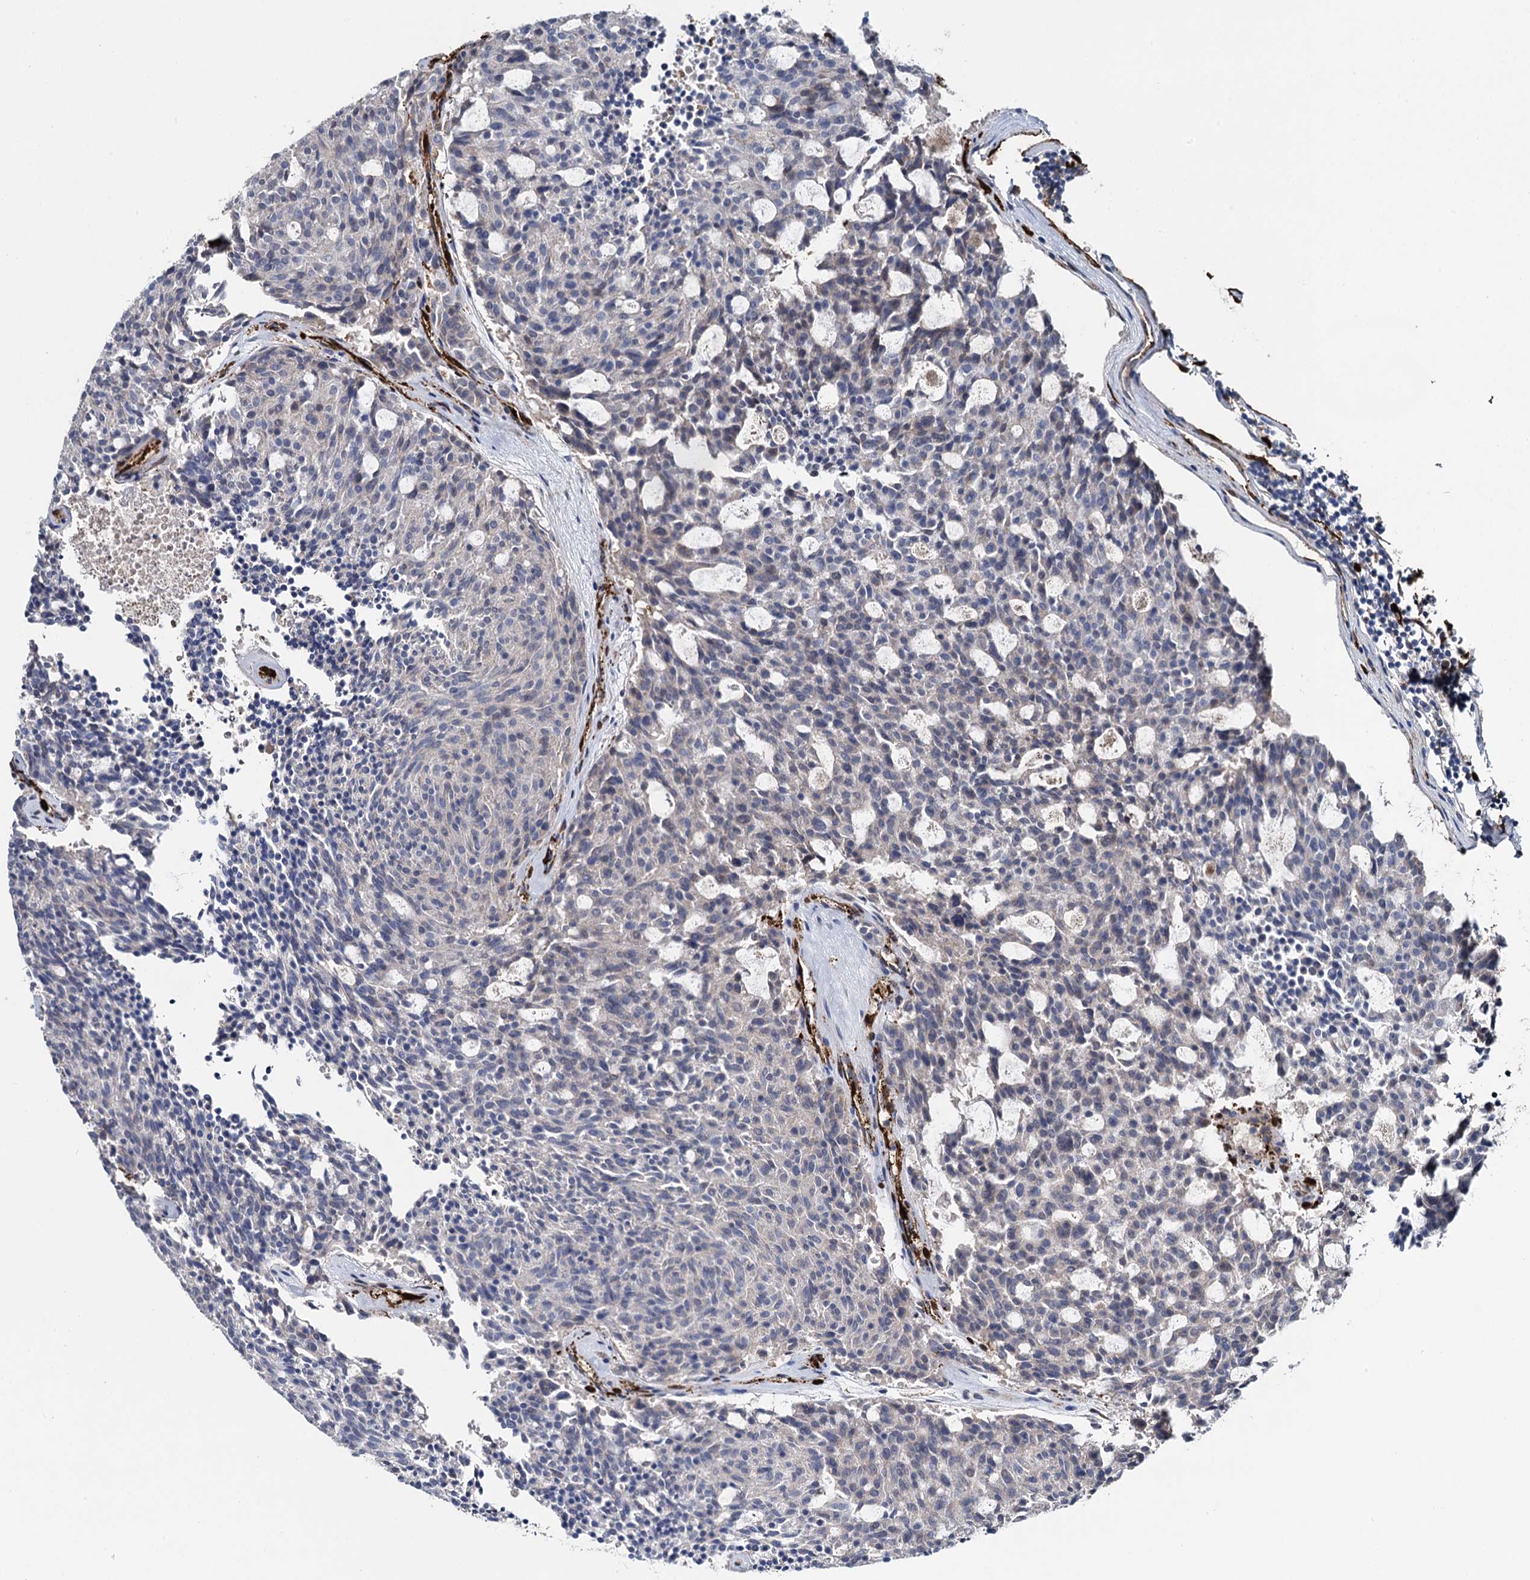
{"staining": {"intensity": "negative", "quantity": "none", "location": "none"}, "tissue": "carcinoid", "cell_type": "Tumor cells", "image_type": "cancer", "snomed": [{"axis": "morphology", "description": "Carcinoid, malignant, NOS"}, {"axis": "topography", "description": "Pancreas"}], "caption": "Immunohistochemistry photomicrograph of neoplastic tissue: human carcinoid (malignant) stained with DAB (3,3'-diaminobenzidine) reveals no significant protein staining in tumor cells.", "gene": "FABP5", "patient": {"sex": "female", "age": 54}}